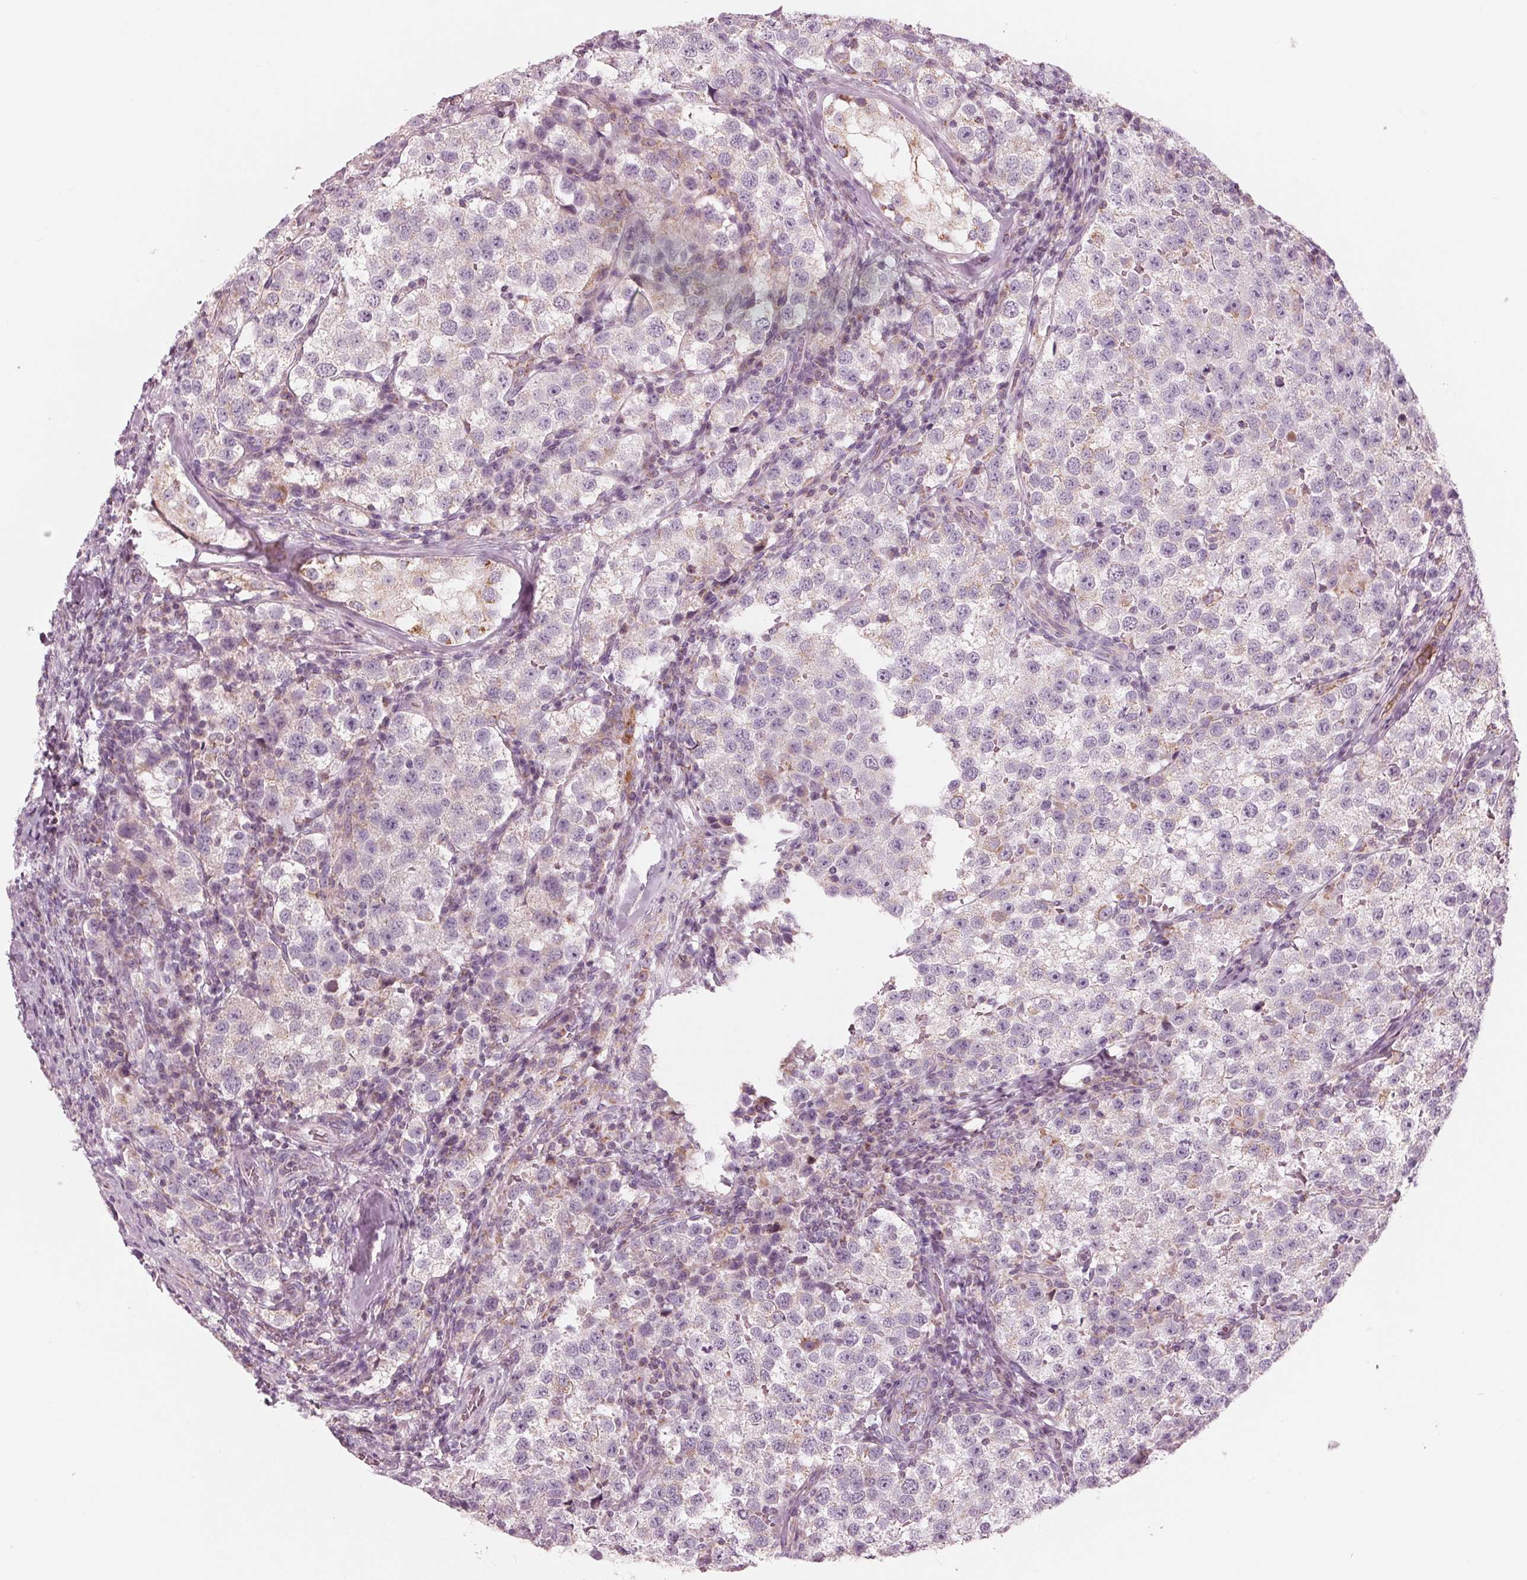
{"staining": {"intensity": "negative", "quantity": "none", "location": "none"}, "tissue": "testis cancer", "cell_type": "Tumor cells", "image_type": "cancer", "snomed": [{"axis": "morphology", "description": "Seminoma, NOS"}, {"axis": "topography", "description": "Testis"}], "caption": "The immunohistochemistry histopathology image has no significant staining in tumor cells of testis cancer (seminoma) tissue.", "gene": "CLN6", "patient": {"sex": "male", "age": 37}}